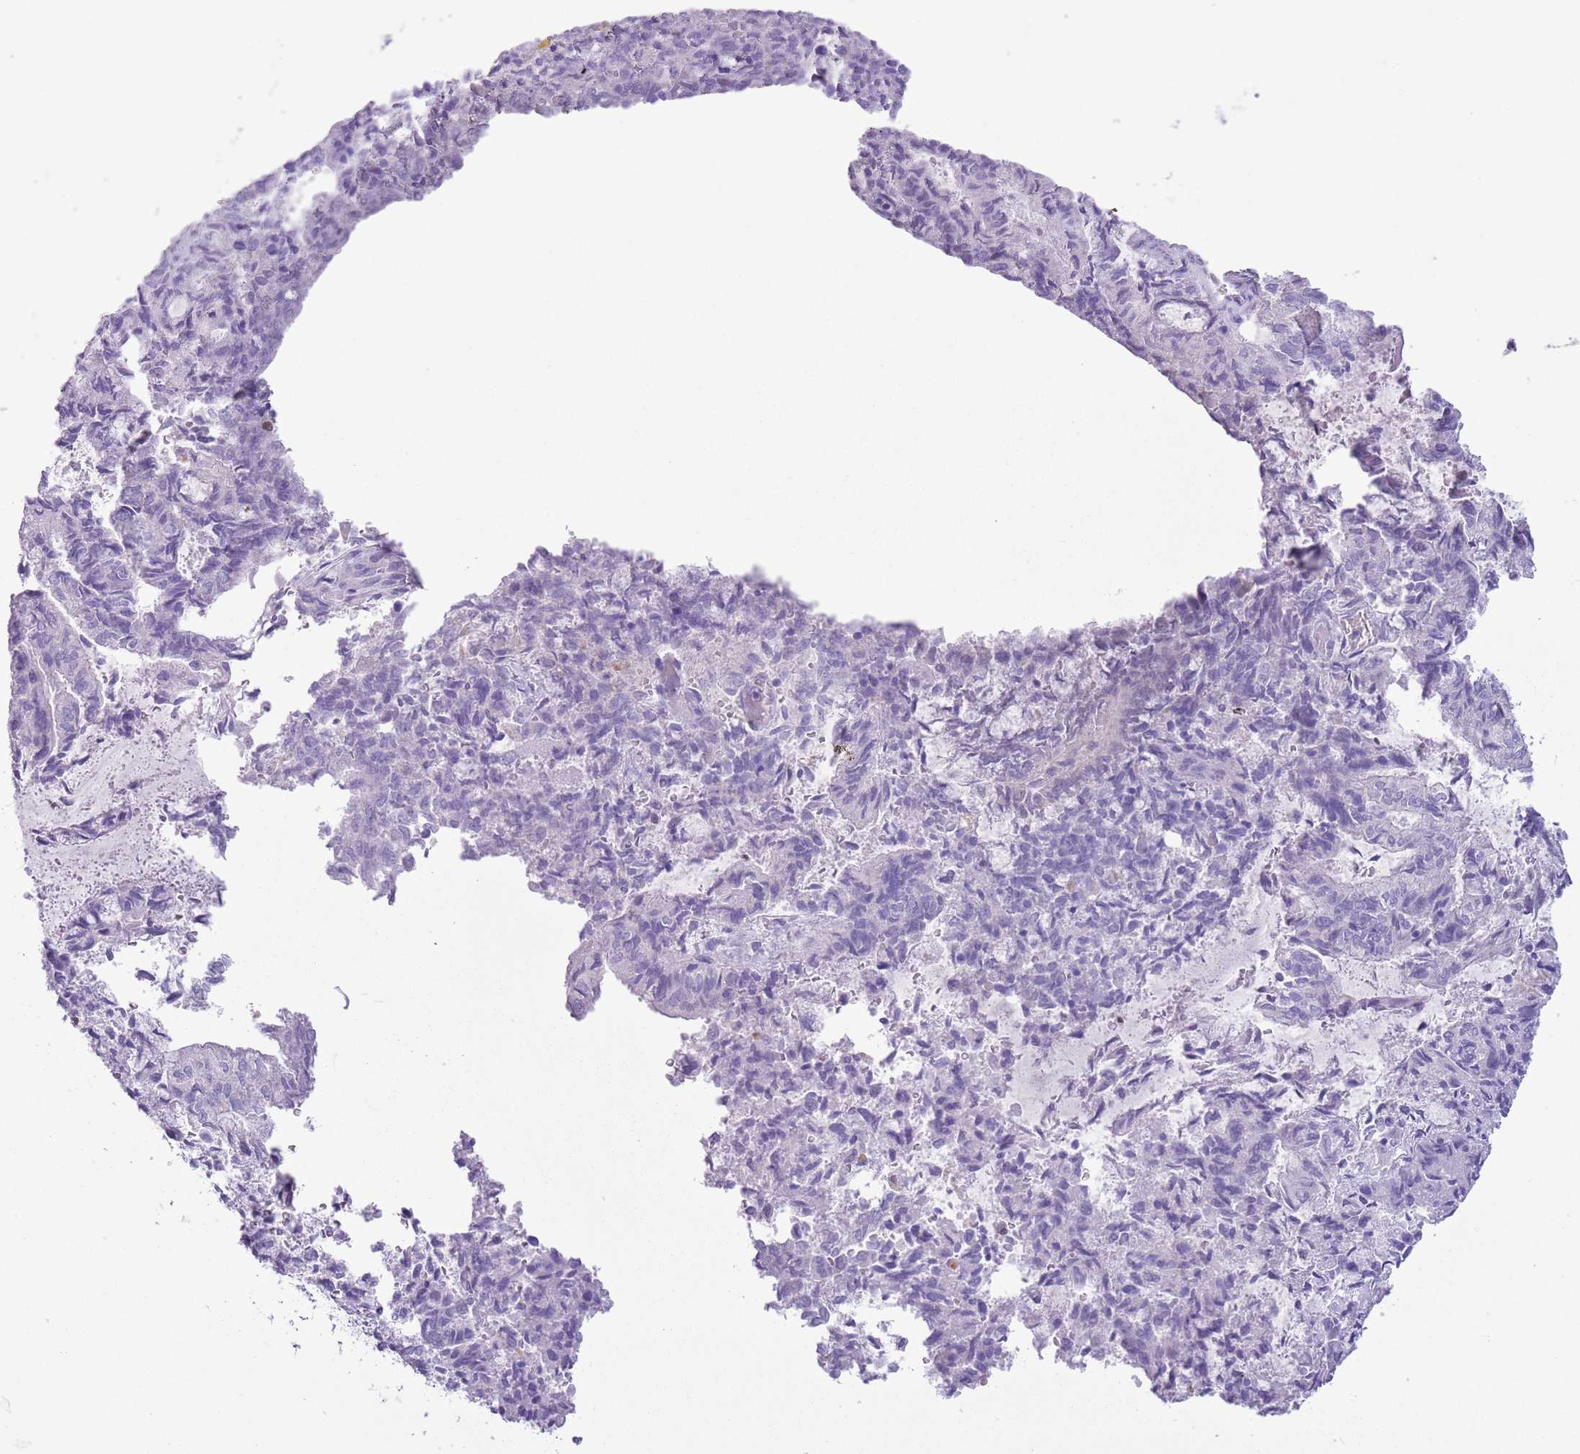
{"staining": {"intensity": "negative", "quantity": "none", "location": "none"}, "tissue": "endometrial cancer", "cell_type": "Tumor cells", "image_type": "cancer", "snomed": [{"axis": "morphology", "description": "Adenocarcinoma, NOS"}, {"axis": "topography", "description": "Endometrium"}], "caption": "The micrograph reveals no staining of tumor cells in endometrial cancer.", "gene": "SLC7A14", "patient": {"sex": "female", "age": 80}}